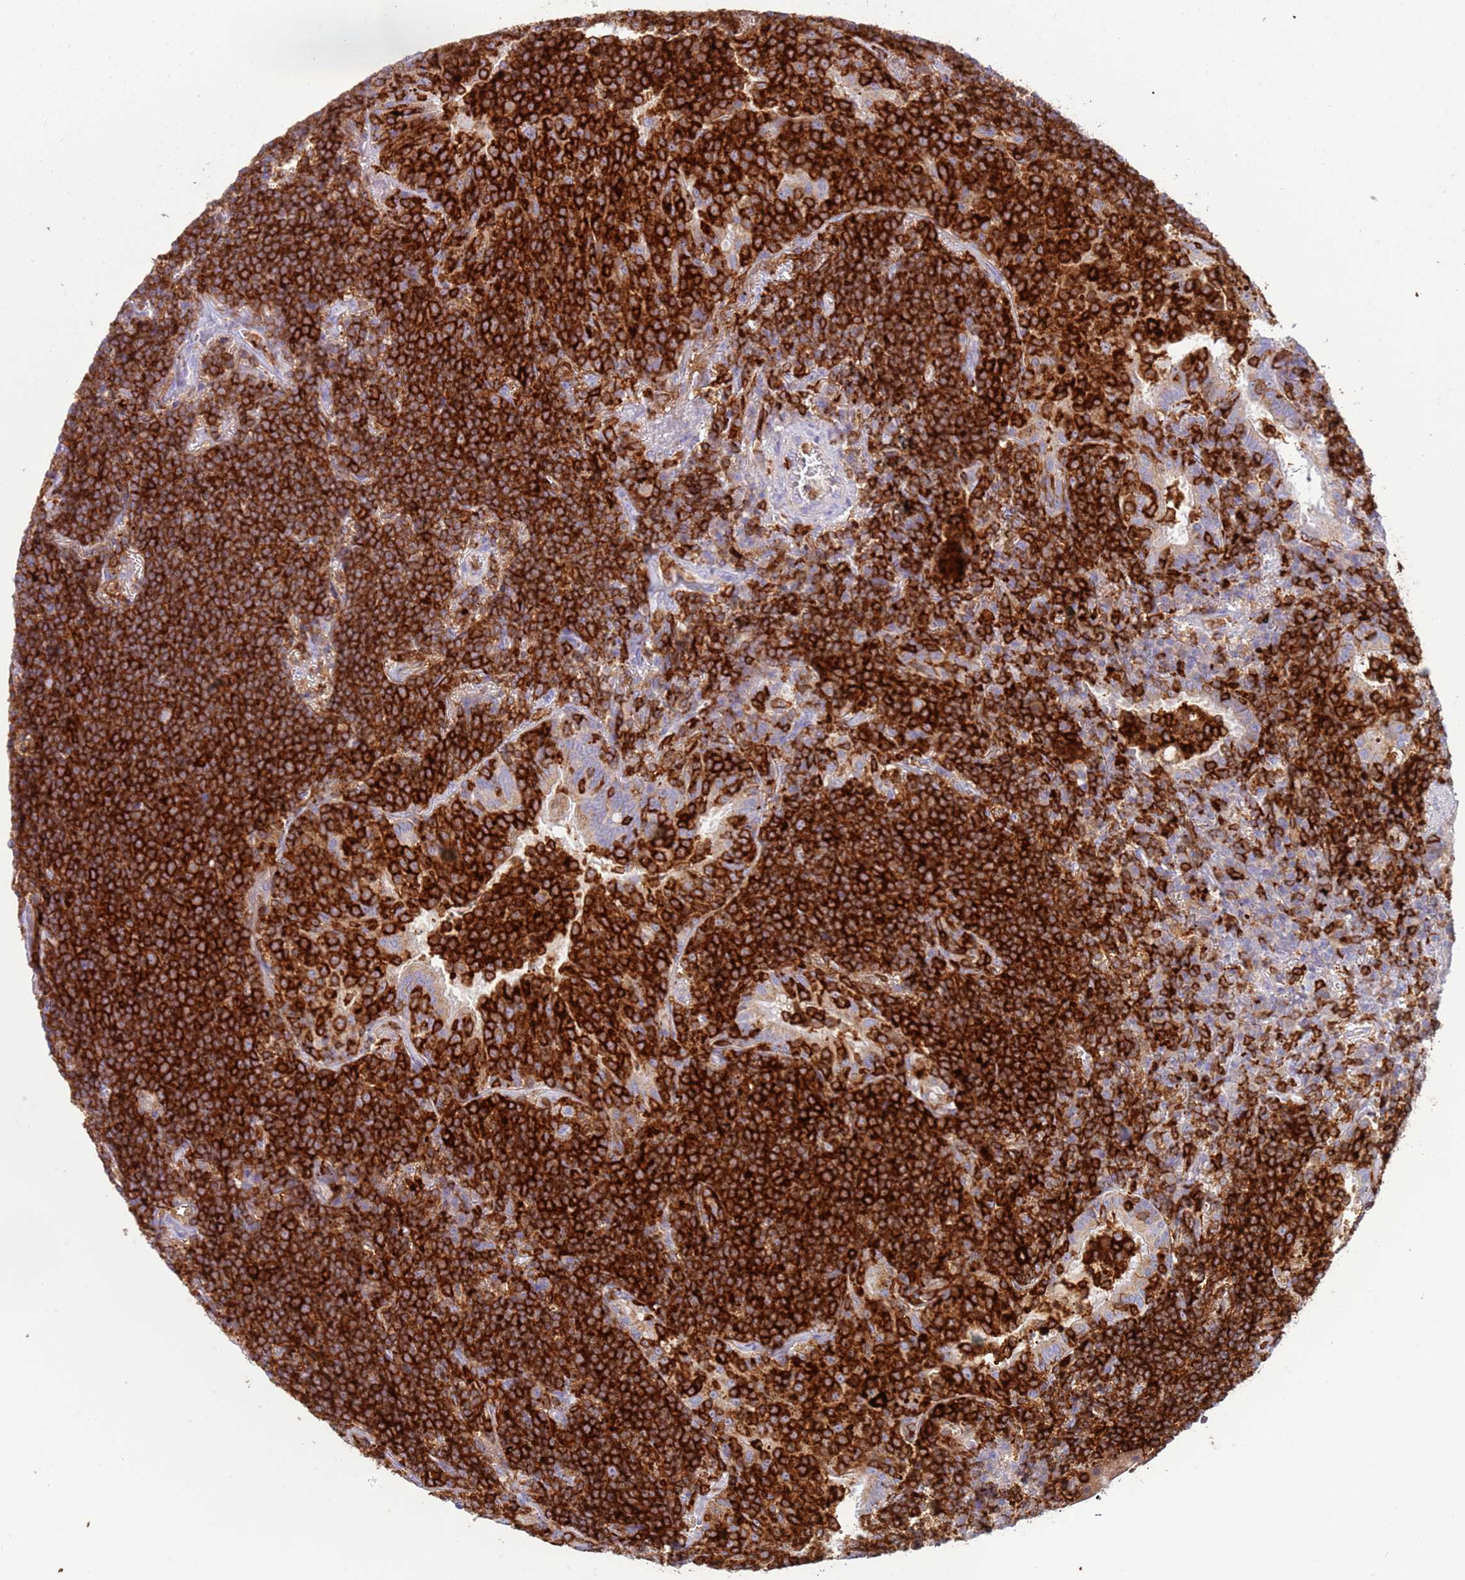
{"staining": {"intensity": "strong", "quantity": ">75%", "location": "cytoplasmic/membranous"}, "tissue": "lymphoma", "cell_type": "Tumor cells", "image_type": "cancer", "snomed": [{"axis": "morphology", "description": "Malignant lymphoma, non-Hodgkin's type, Low grade"}, {"axis": "topography", "description": "Lung"}], "caption": "Strong cytoplasmic/membranous staining is present in approximately >75% of tumor cells in lymphoma.", "gene": "TTPAL", "patient": {"sex": "female", "age": 71}}